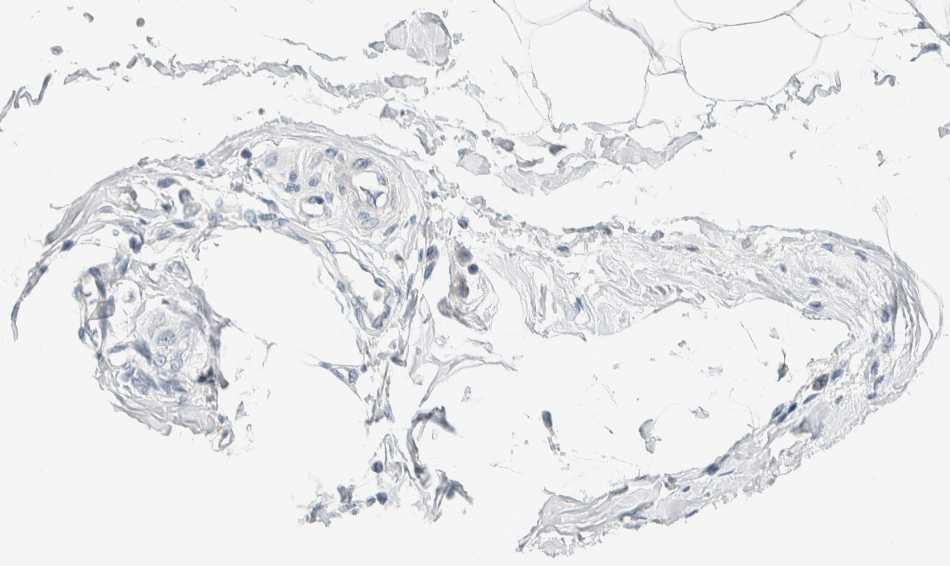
{"staining": {"intensity": "negative", "quantity": "none", "location": "none"}, "tissue": "adipose tissue", "cell_type": "Adipocytes", "image_type": "normal", "snomed": [{"axis": "morphology", "description": "Normal tissue, NOS"}, {"axis": "morphology", "description": "Adenocarcinoma, NOS"}, {"axis": "topography", "description": "Colon"}, {"axis": "topography", "description": "Peripheral nerve tissue"}], "caption": "Adipocytes show no significant protein positivity in normal adipose tissue. (DAB (3,3'-diaminobenzidine) immunohistochemistry visualized using brightfield microscopy, high magnification).", "gene": "NDE1", "patient": {"sex": "male", "age": 14}}